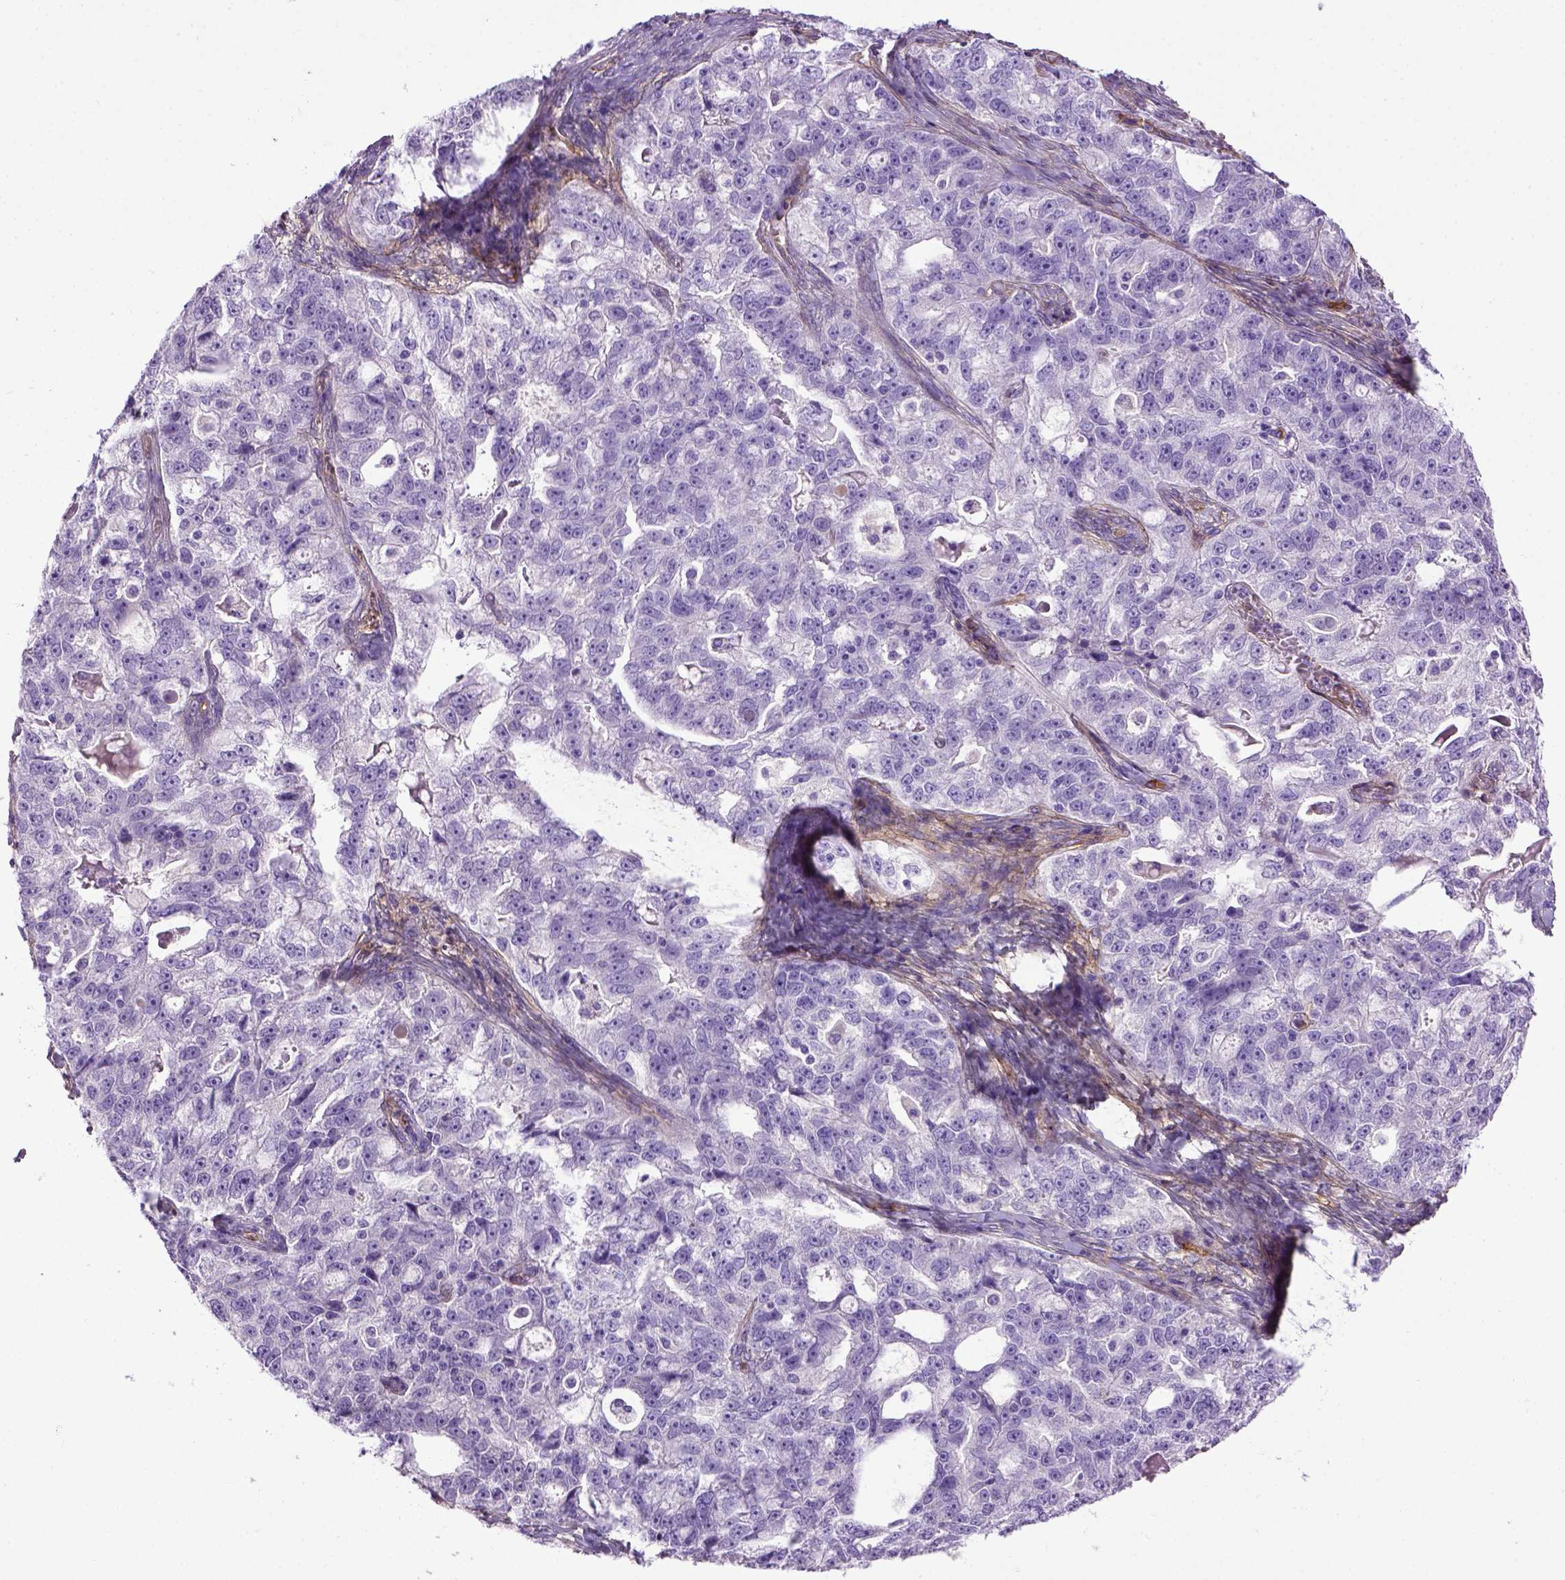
{"staining": {"intensity": "negative", "quantity": "none", "location": "none"}, "tissue": "ovarian cancer", "cell_type": "Tumor cells", "image_type": "cancer", "snomed": [{"axis": "morphology", "description": "Cystadenocarcinoma, serous, NOS"}, {"axis": "topography", "description": "Ovary"}], "caption": "Protein analysis of ovarian serous cystadenocarcinoma displays no significant positivity in tumor cells.", "gene": "ENG", "patient": {"sex": "female", "age": 51}}